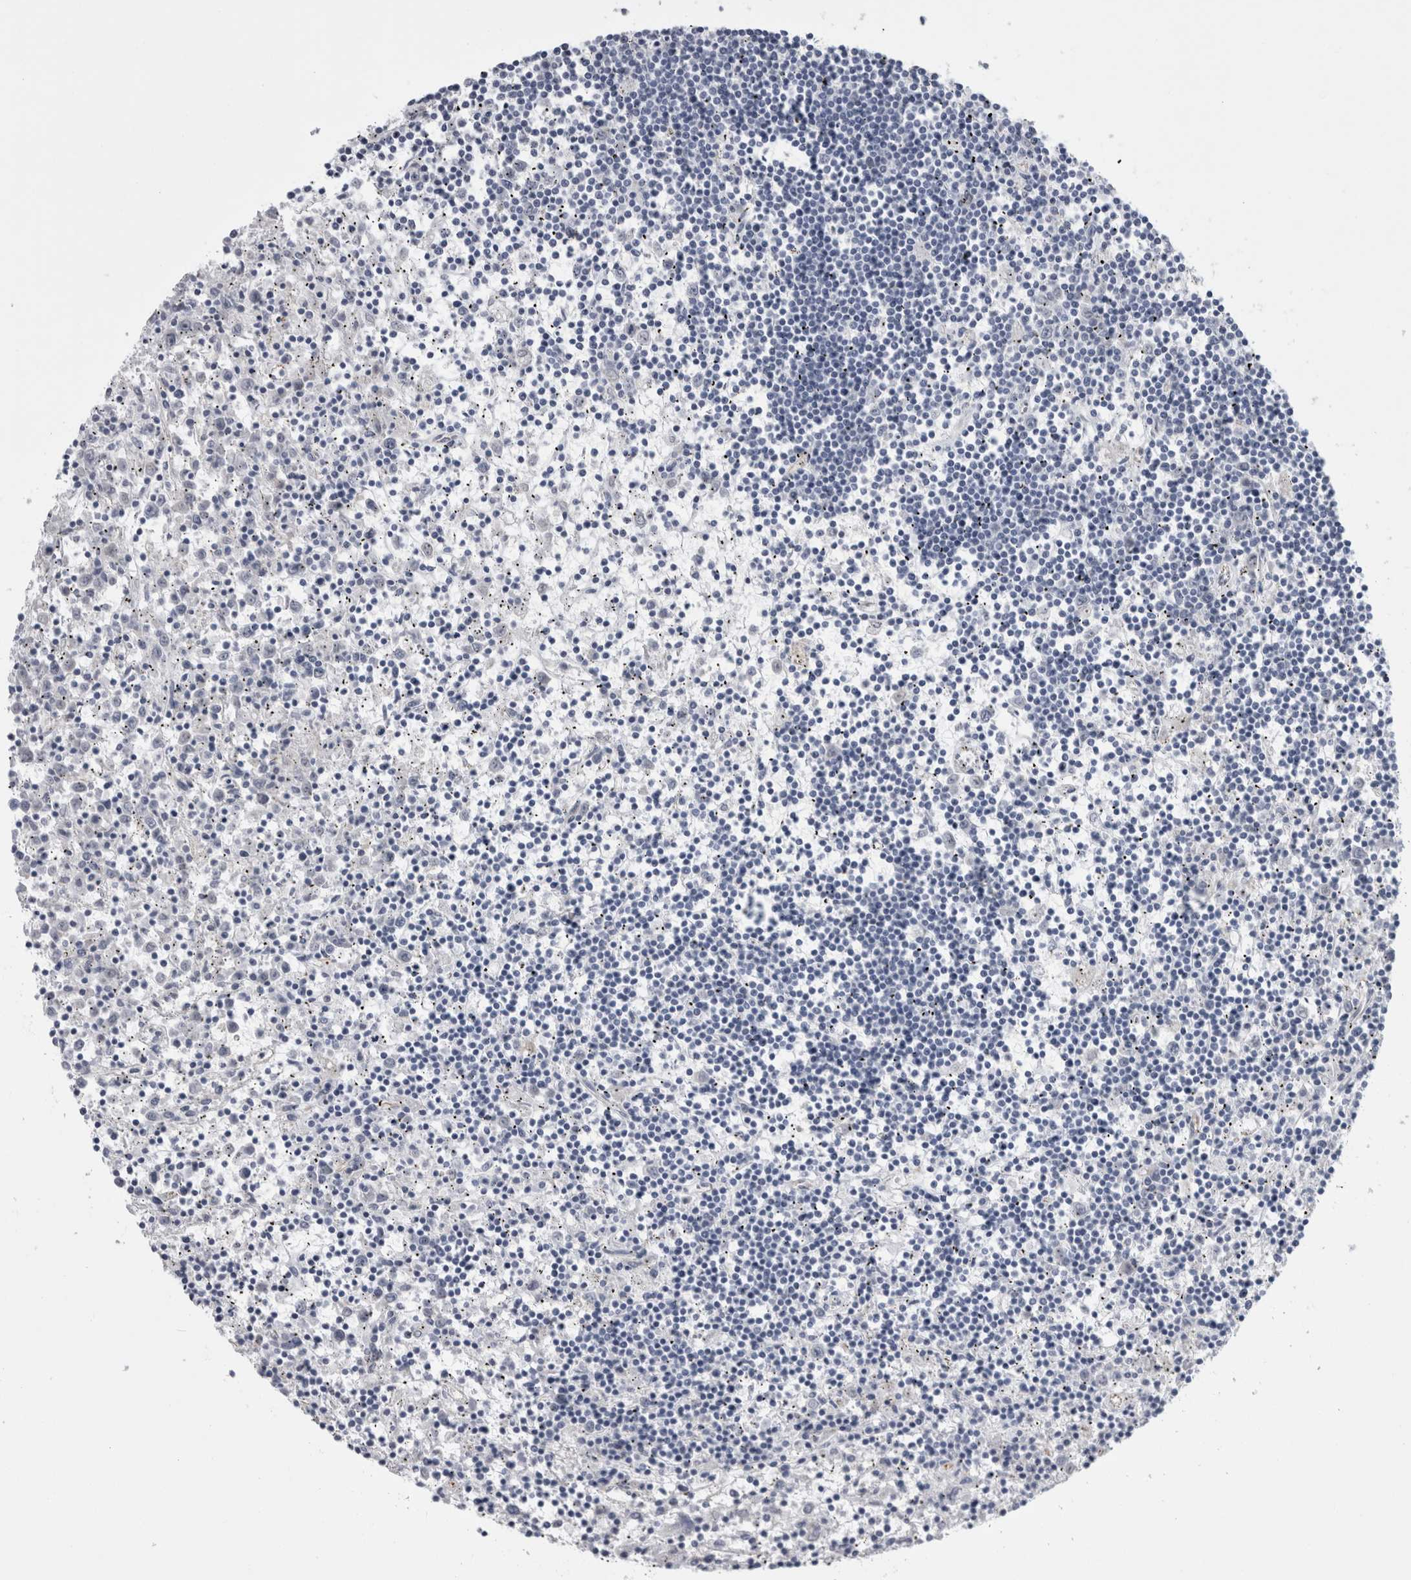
{"staining": {"intensity": "negative", "quantity": "none", "location": "none"}, "tissue": "lymphoma", "cell_type": "Tumor cells", "image_type": "cancer", "snomed": [{"axis": "morphology", "description": "Malignant lymphoma, non-Hodgkin's type, Low grade"}, {"axis": "topography", "description": "Spleen"}], "caption": "Tumor cells are negative for protein expression in human lymphoma.", "gene": "ACOT7", "patient": {"sex": "male", "age": 76}}